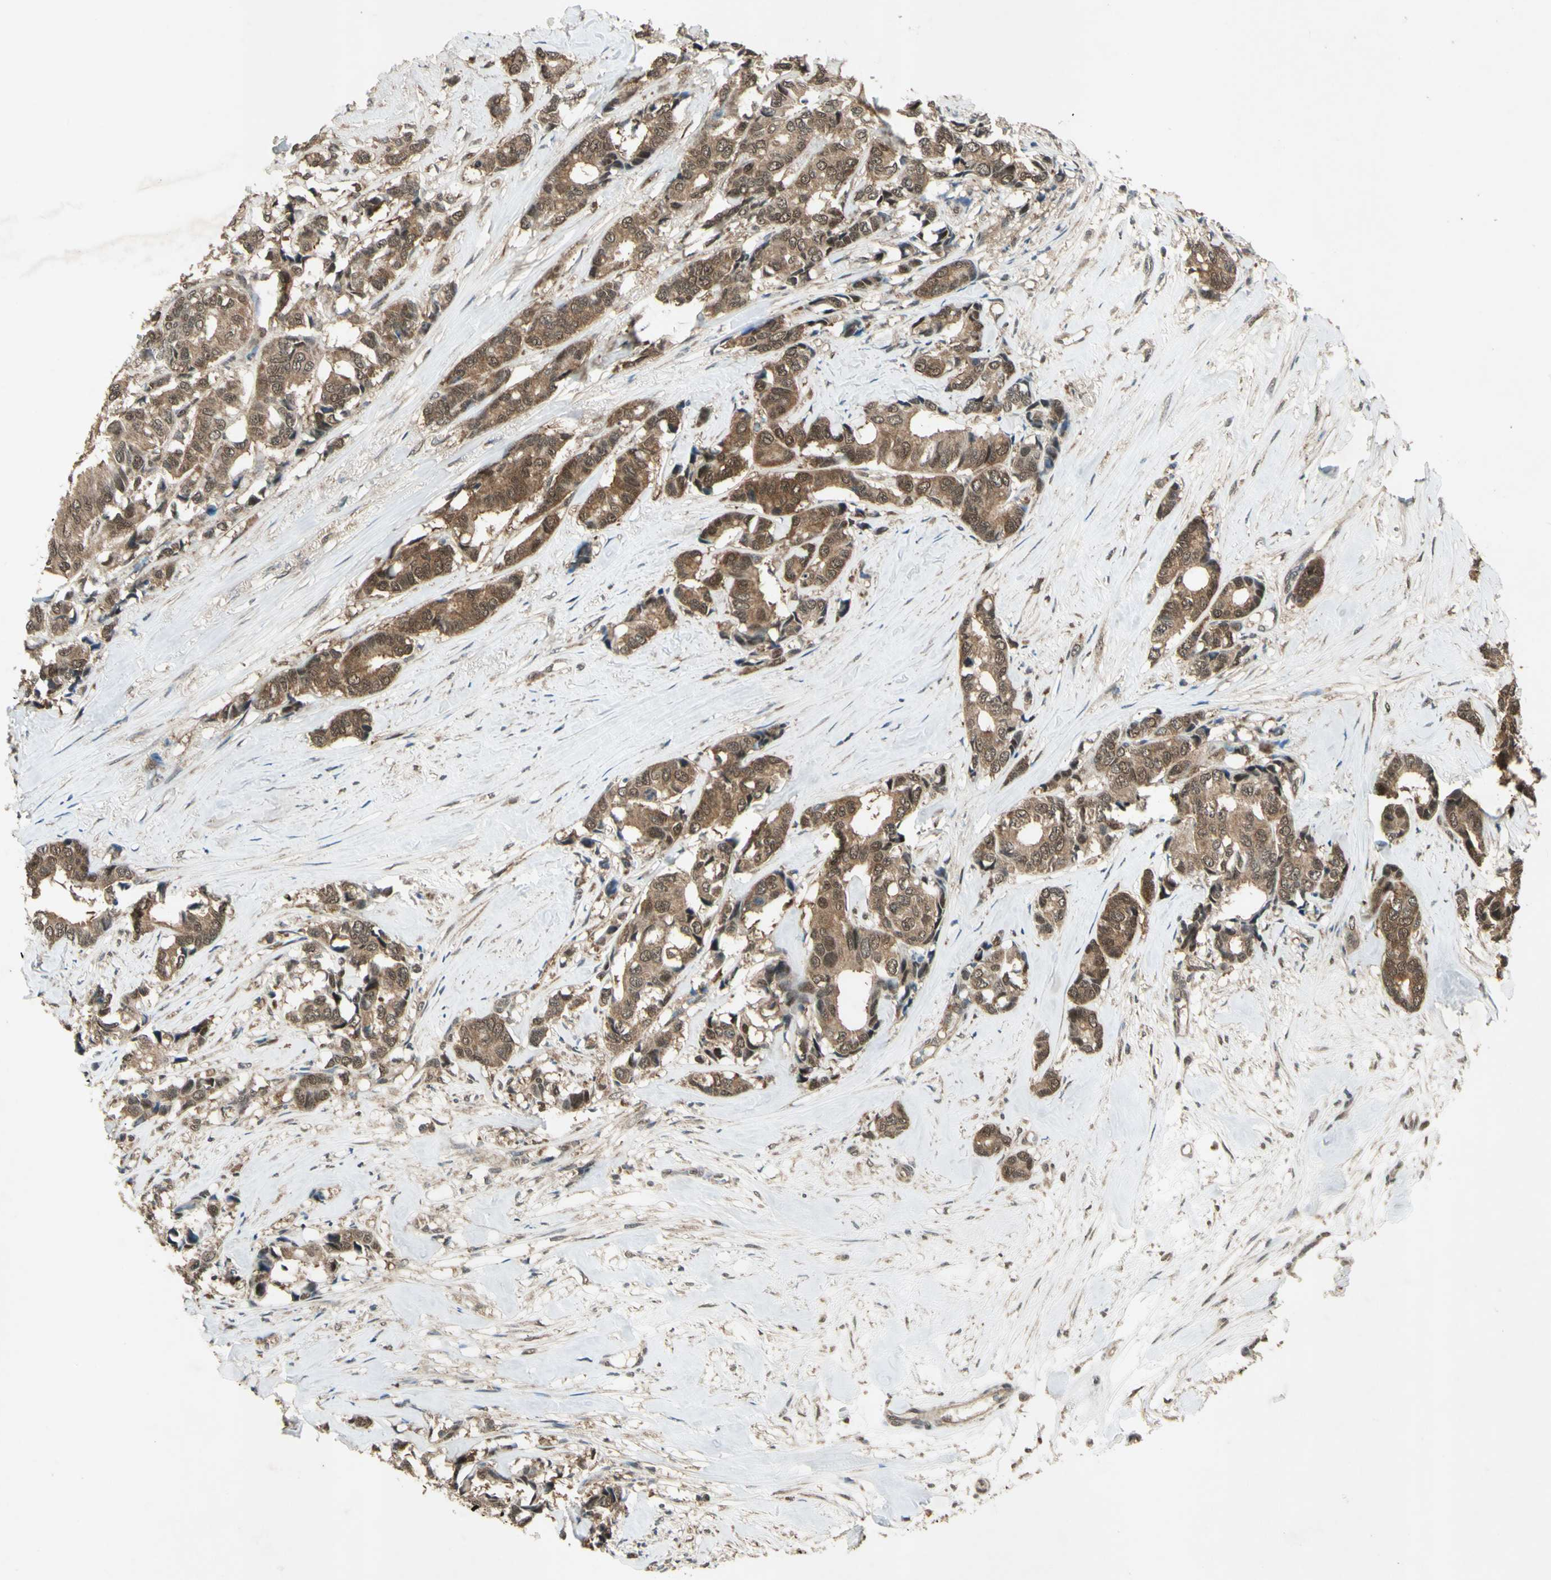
{"staining": {"intensity": "moderate", "quantity": ">75%", "location": "cytoplasmic/membranous,nuclear"}, "tissue": "breast cancer", "cell_type": "Tumor cells", "image_type": "cancer", "snomed": [{"axis": "morphology", "description": "Duct carcinoma"}, {"axis": "topography", "description": "Breast"}], "caption": "Protein staining demonstrates moderate cytoplasmic/membranous and nuclear expression in about >75% of tumor cells in breast cancer (invasive ductal carcinoma). The staining was performed using DAB, with brown indicating positive protein expression. Nuclei are stained blue with hematoxylin.", "gene": "PSMD5", "patient": {"sex": "female", "age": 87}}